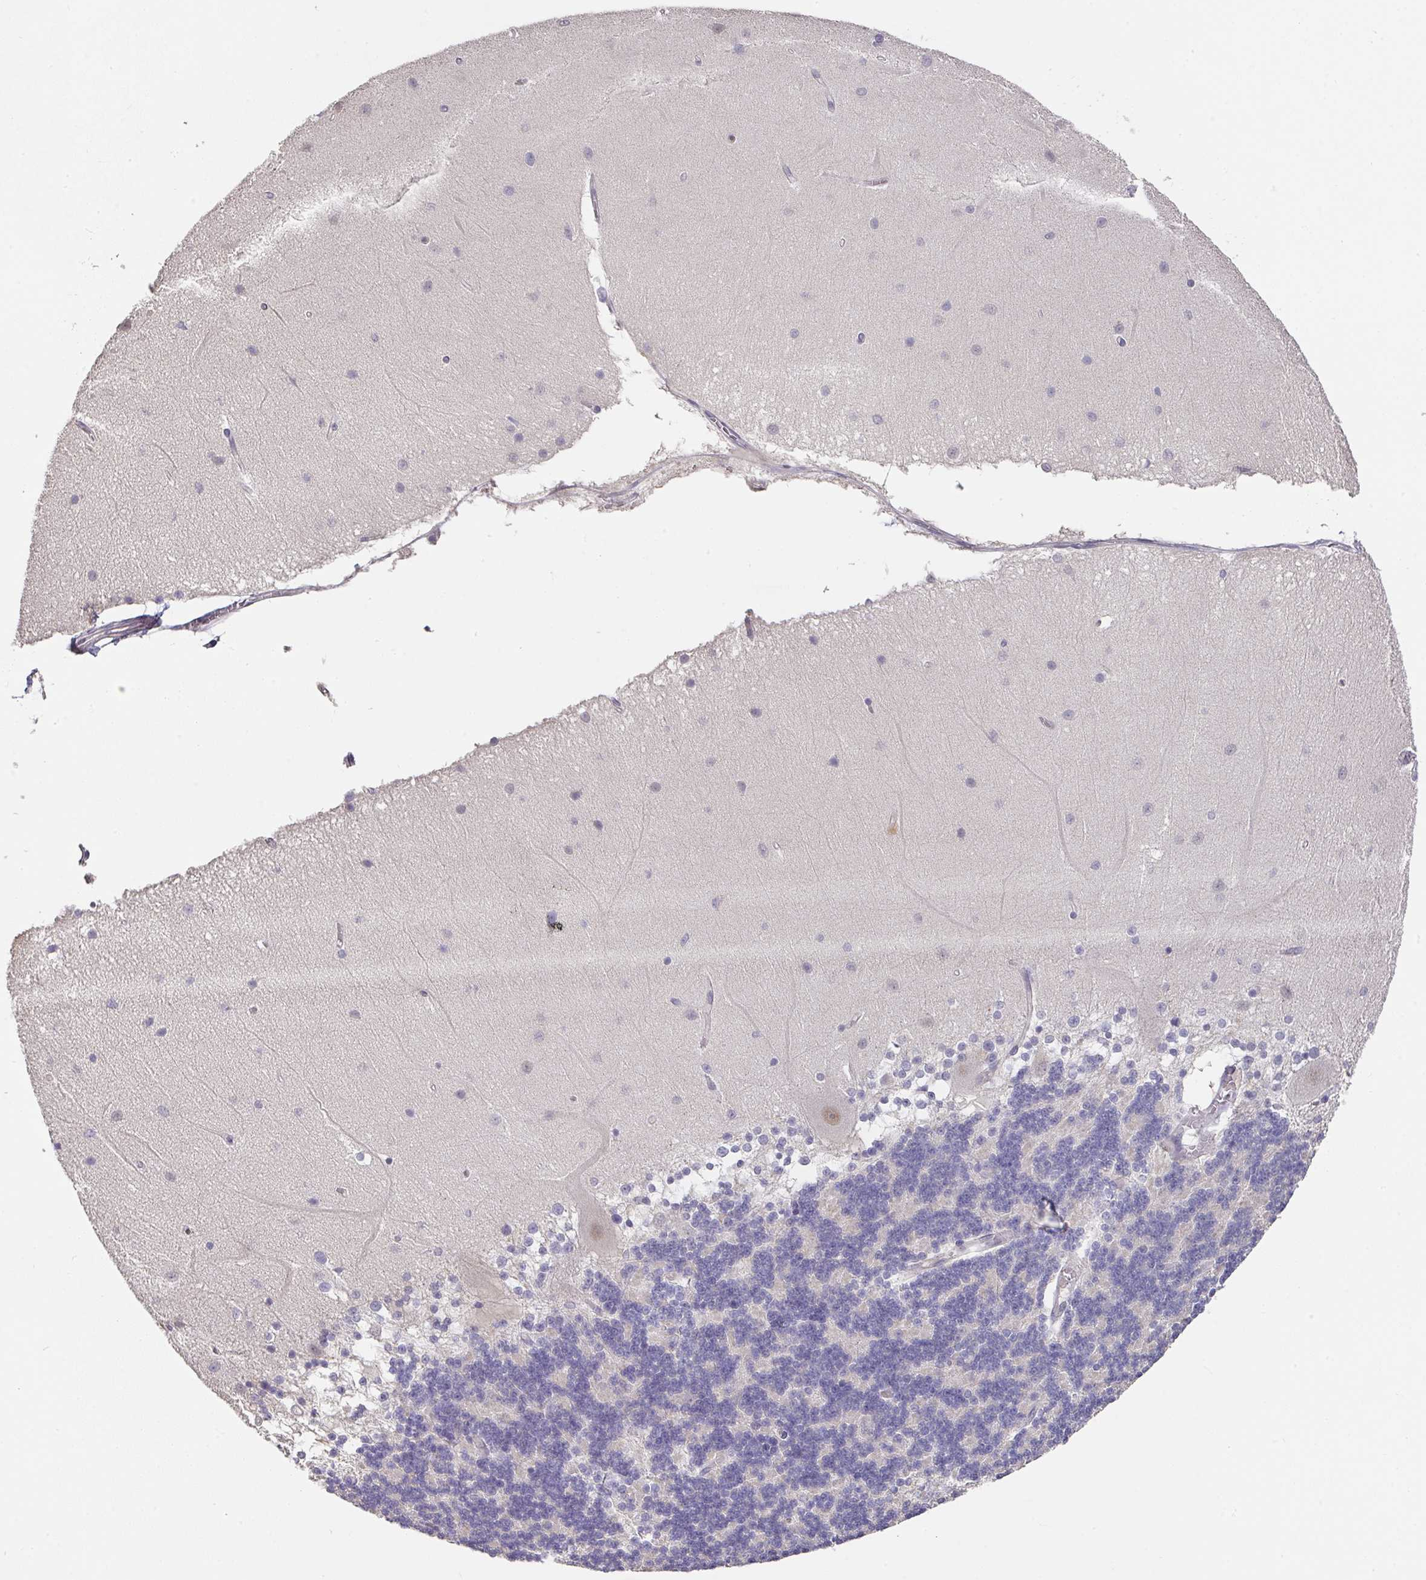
{"staining": {"intensity": "negative", "quantity": "none", "location": "none"}, "tissue": "cerebellum", "cell_type": "Cells in granular layer", "image_type": "normal", "snomed": [{"axis": "morphology", "description": "Normal tissue, NOS"}, {"axis": "topography", "description": "Cerebellum"}], "caption": "IHC photomicrograph of unremarkable human cerebellum stained for a protein (brown), which demonstrates no expression in cells in granular layer. Brightfield microscopy of IHC stained with DAB (3,3'-diaminobenzidine) (brown) and hematoxylin (blue), captured at high magnification.", "gene": "FOXN4", "patient": {"sex": "female", "age": 54}}